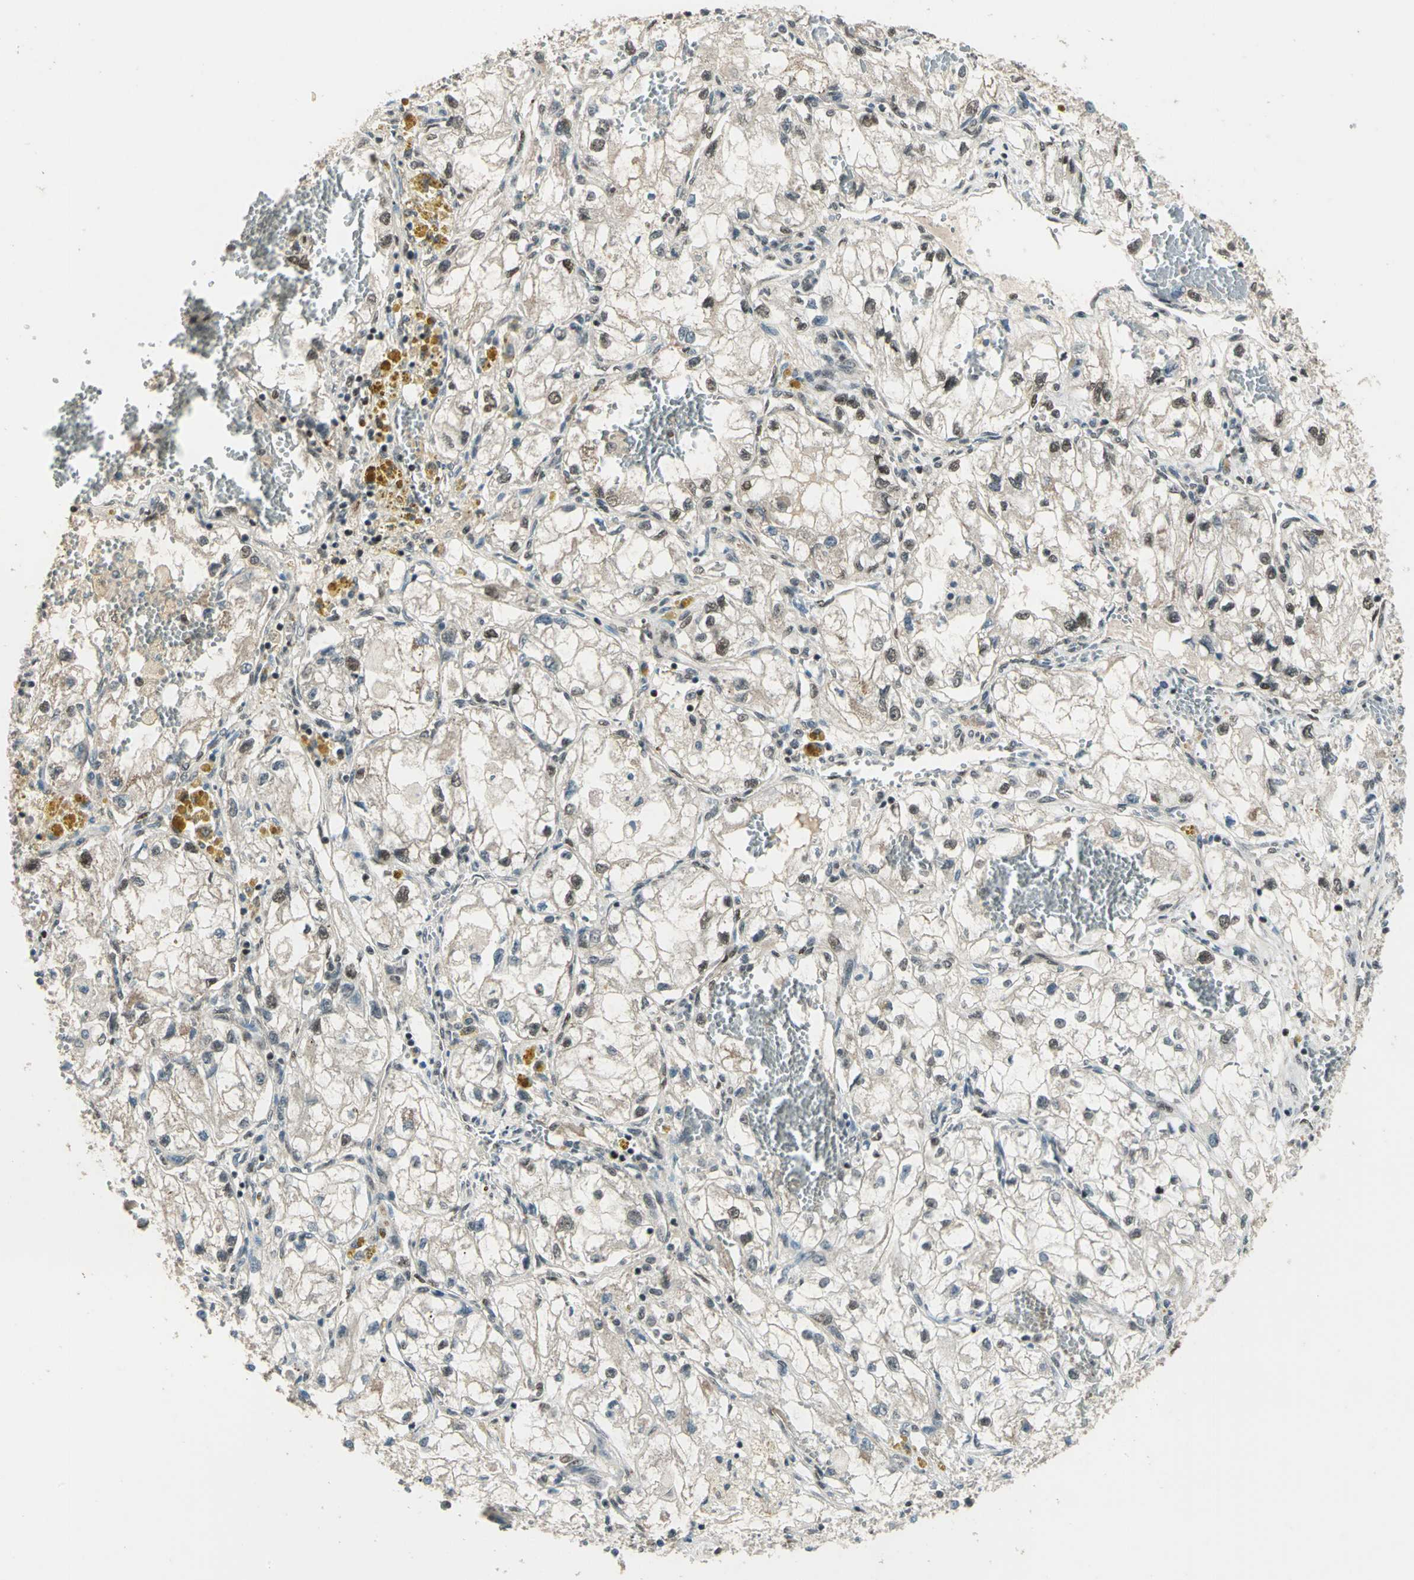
{"staining": {"intensity": "negative", "quantity": "none", "location": "none"}, "tissue": "renal cancer", "cell_type": "Tumor cells", "image_type": "cancer", "snomed": [{"axis": "morphology", "description": "Adenocarcinoma, NOS"}, {"axis": "topography", "description": "Kidney"}], "caption": "DAB (3,3'-diaminobenzidine) immunohistochemical staining of human adenocarcinoma (renal) reveals no significant staining in tumor cells.", "gene": "RAD17", "patient": {"sex": "female", "age": 70}}